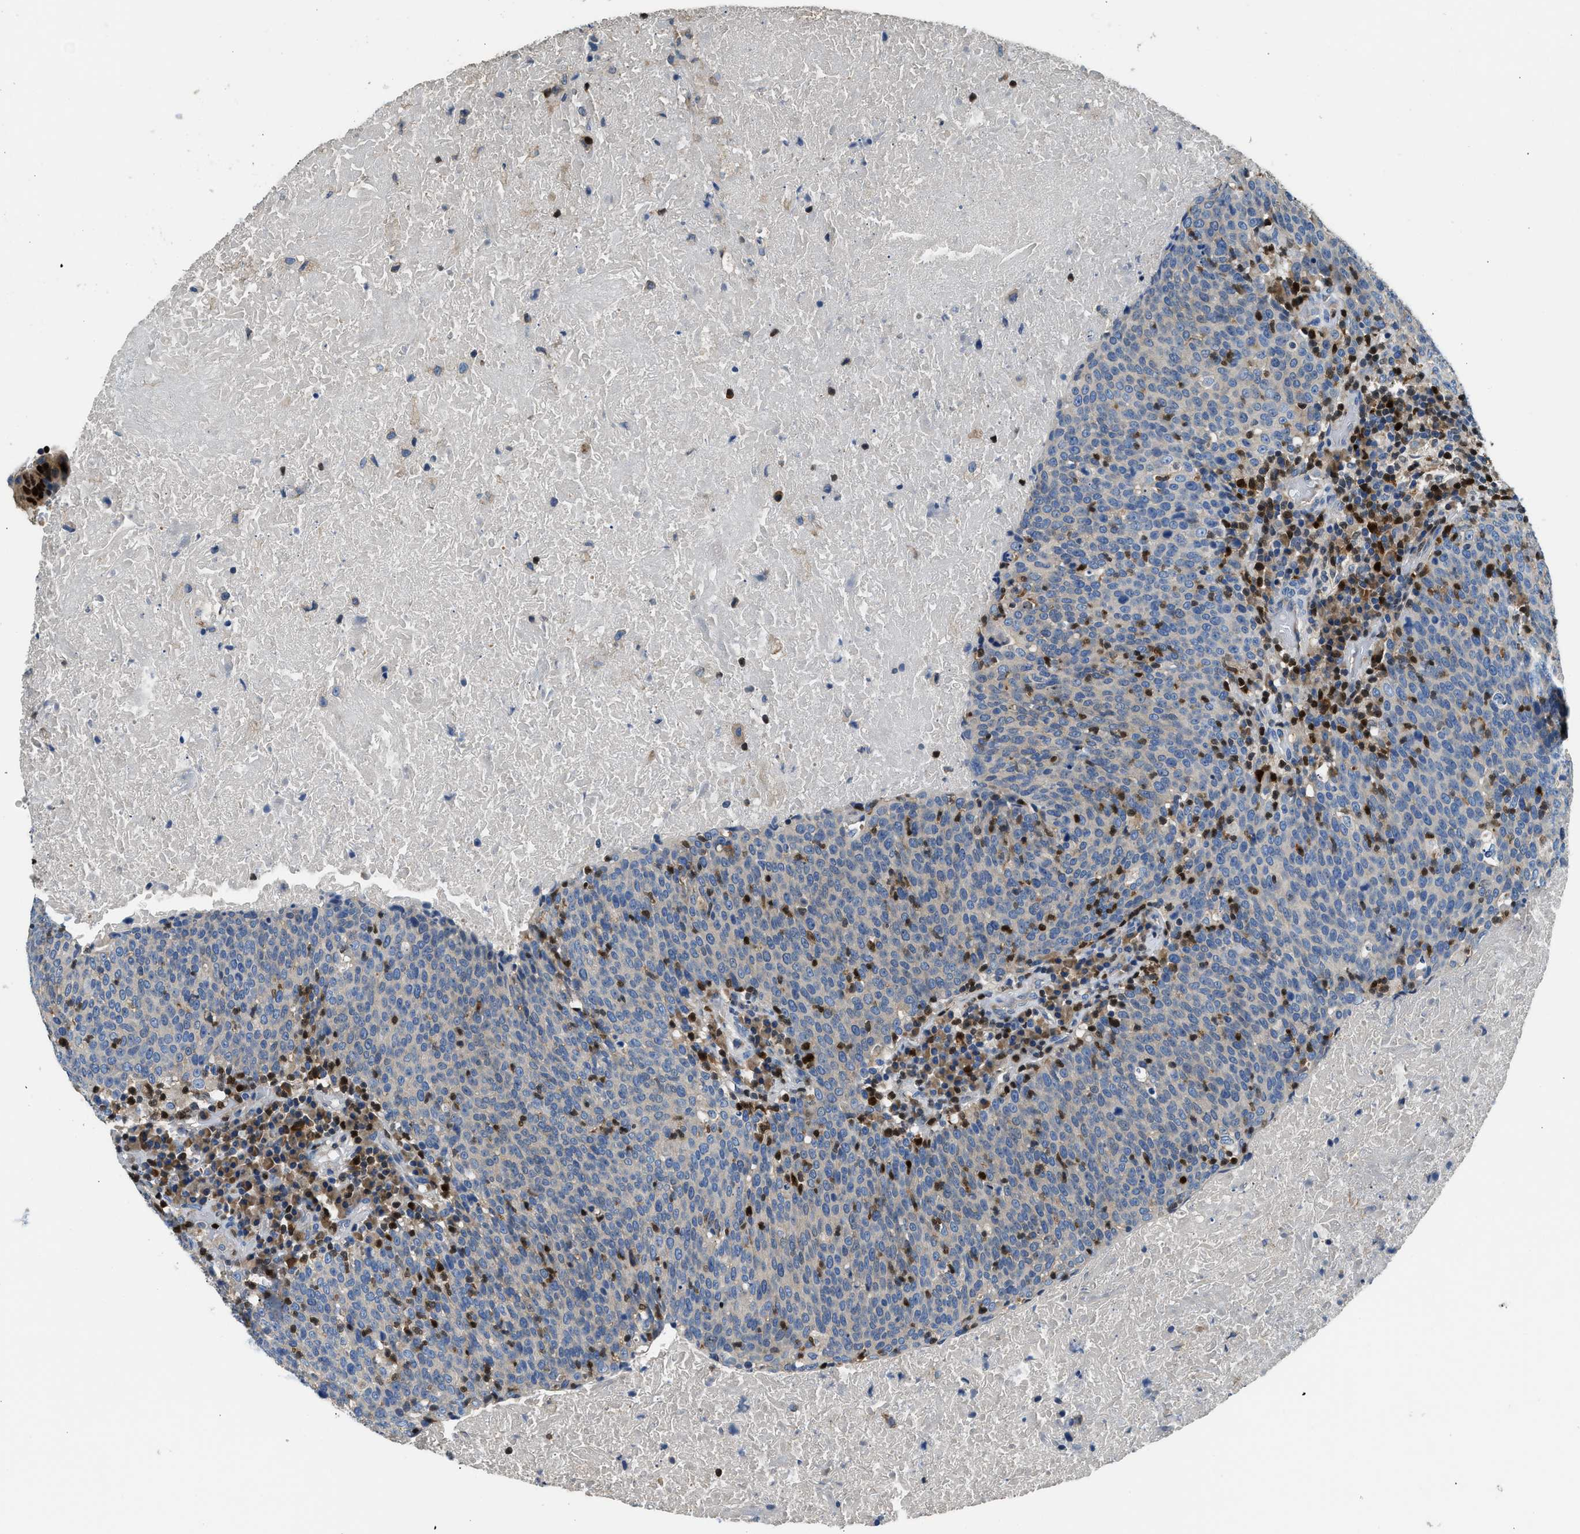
{"staining": {"intensity": "negative", "quantity": "none", "location": "none"}, "tissue": "head and neck cancer", "cell_type": "Tumor cells", "image_type": "cancer", "snomed": [{"axis": "morphology", "description": "Squamous cell carcinoma, NOS"}, {"axis": "morphology", "description": "Squamous cell carcinoma, metastatic, NOS"}, {"axis": "topography", "description": "Lymph node"}, {"axis": "topography", "description": "Head-Neck"}], "caption": "There is no significant expression in tumor cells of head and neck metastatic squamous cell carcinoma. (DAB immunohistochemistry with hematoxylin counter stain).", "gene": "TOX", "patient": {"sex": "male", "age": 62}}